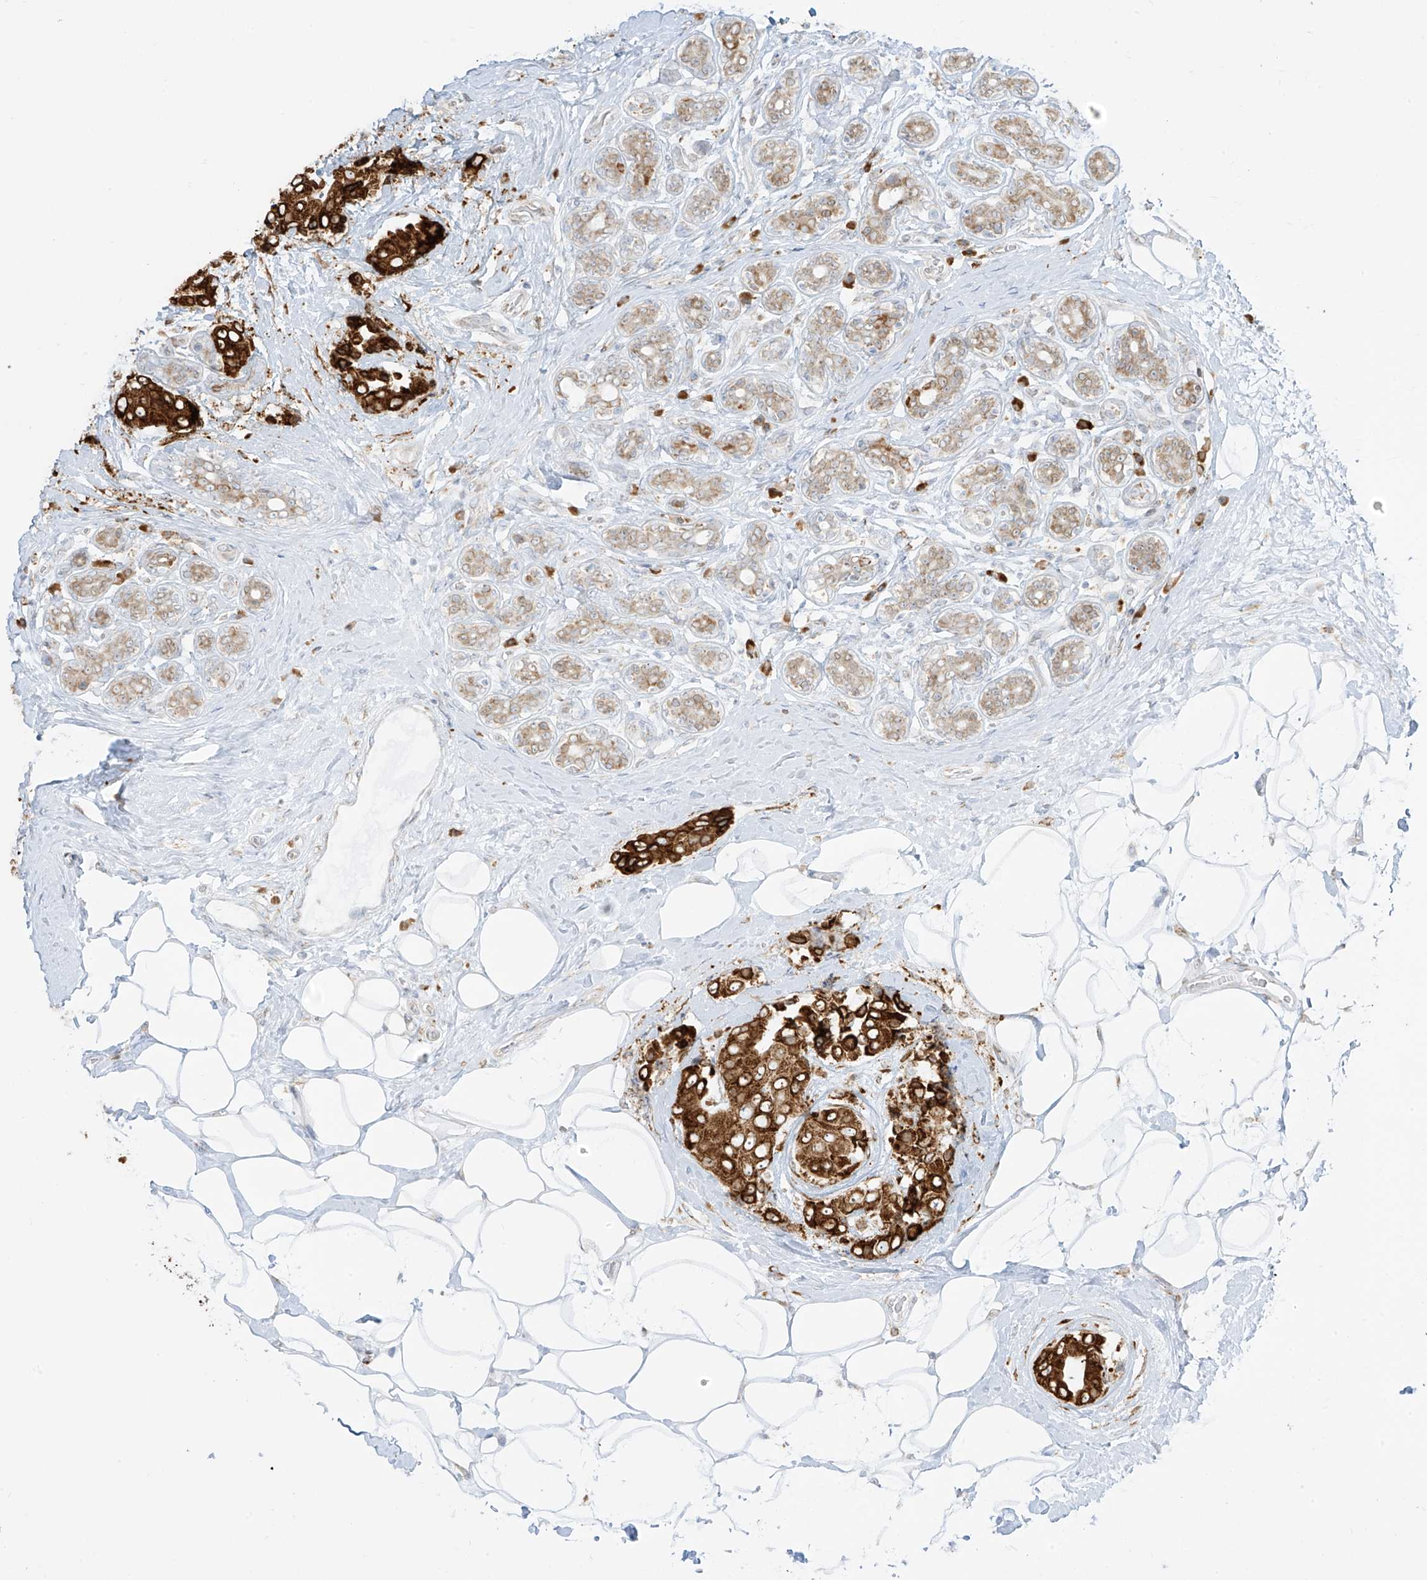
{"staining": {"intensity": "strong", "quantity": ">75%", "location": "cytoplasmic/membranous"}, "tissue": "breast cancer", "cell_type": "Tumor cells", "image_type": "cancer", "snomed": [{"axis": "morphology", "description": "Normal tissue, NOS"}, {"axis": "morphology", "description": "Duct carcinoma"}, {"axis": "topography", "description": "Breast"}], "caption": "Protein analysis of invasive ductal carcinoma (breast) tissue exhibits strong cytoplasmic/membranous expression in about >75% of tumor cells.", "gene": "LRRC59", "patient": {"sex": "female", "age": 39}}